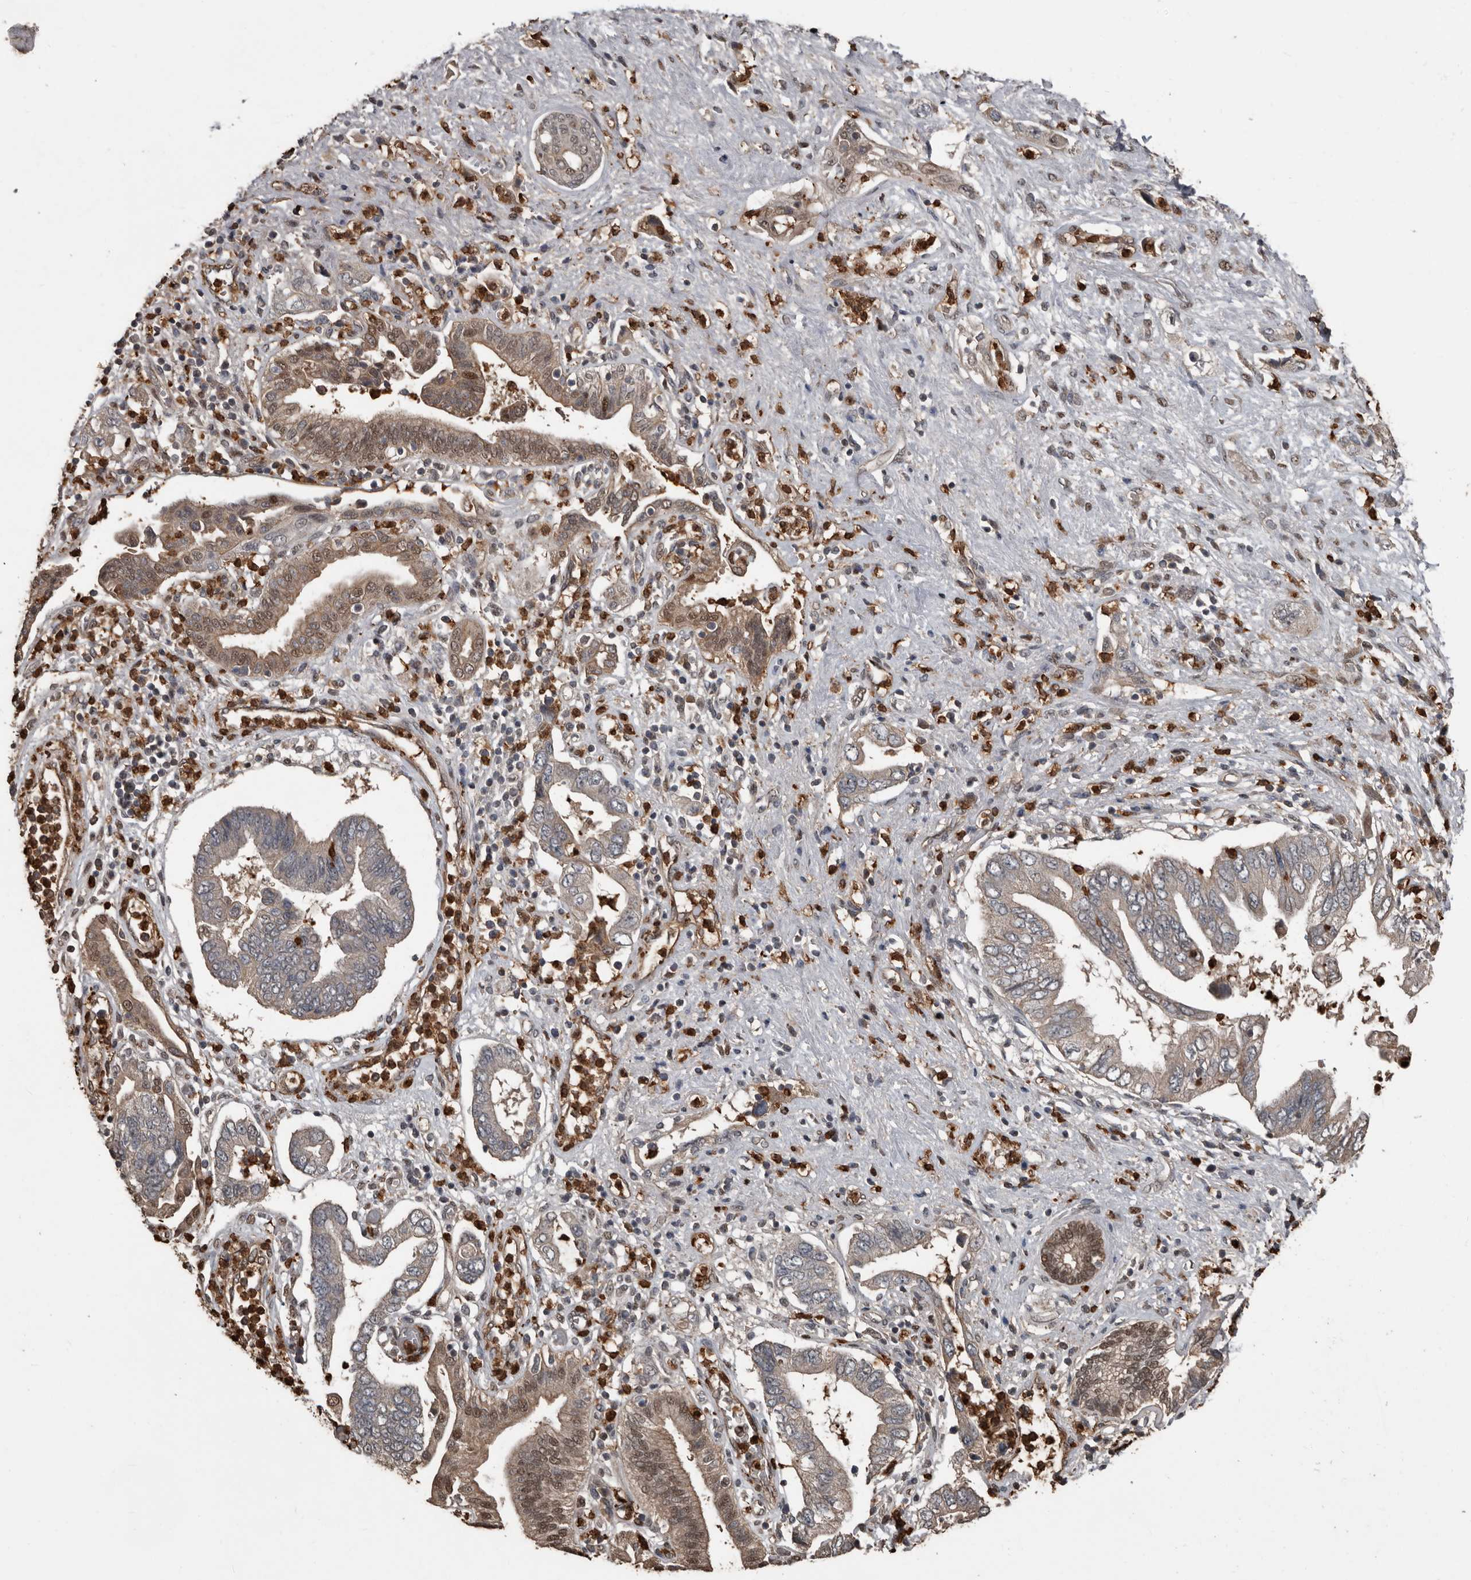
{"staining": {"intensity": "weak", "quantity": "25%-75%", "location": "cytoplasmic/membranous,nuclear"}, "tissue": "pancreatic cancer", "cell_type": "Tumor cells", "image_type": "cancer", "snomed": [{"axis": "morphology", "description": "Adenocarcinoma, NOS"}, {"axis": "topography", "description": "Pancreas"}], "caption": "This is a micrograph of immunohistochemistry staining of pancreatic cancer, which shows weak staining in the cytoplasmic/membranous and nuclear of tumor cells.", "gene": "FSBP", "patient": {"sex": "female", "age": 73}}